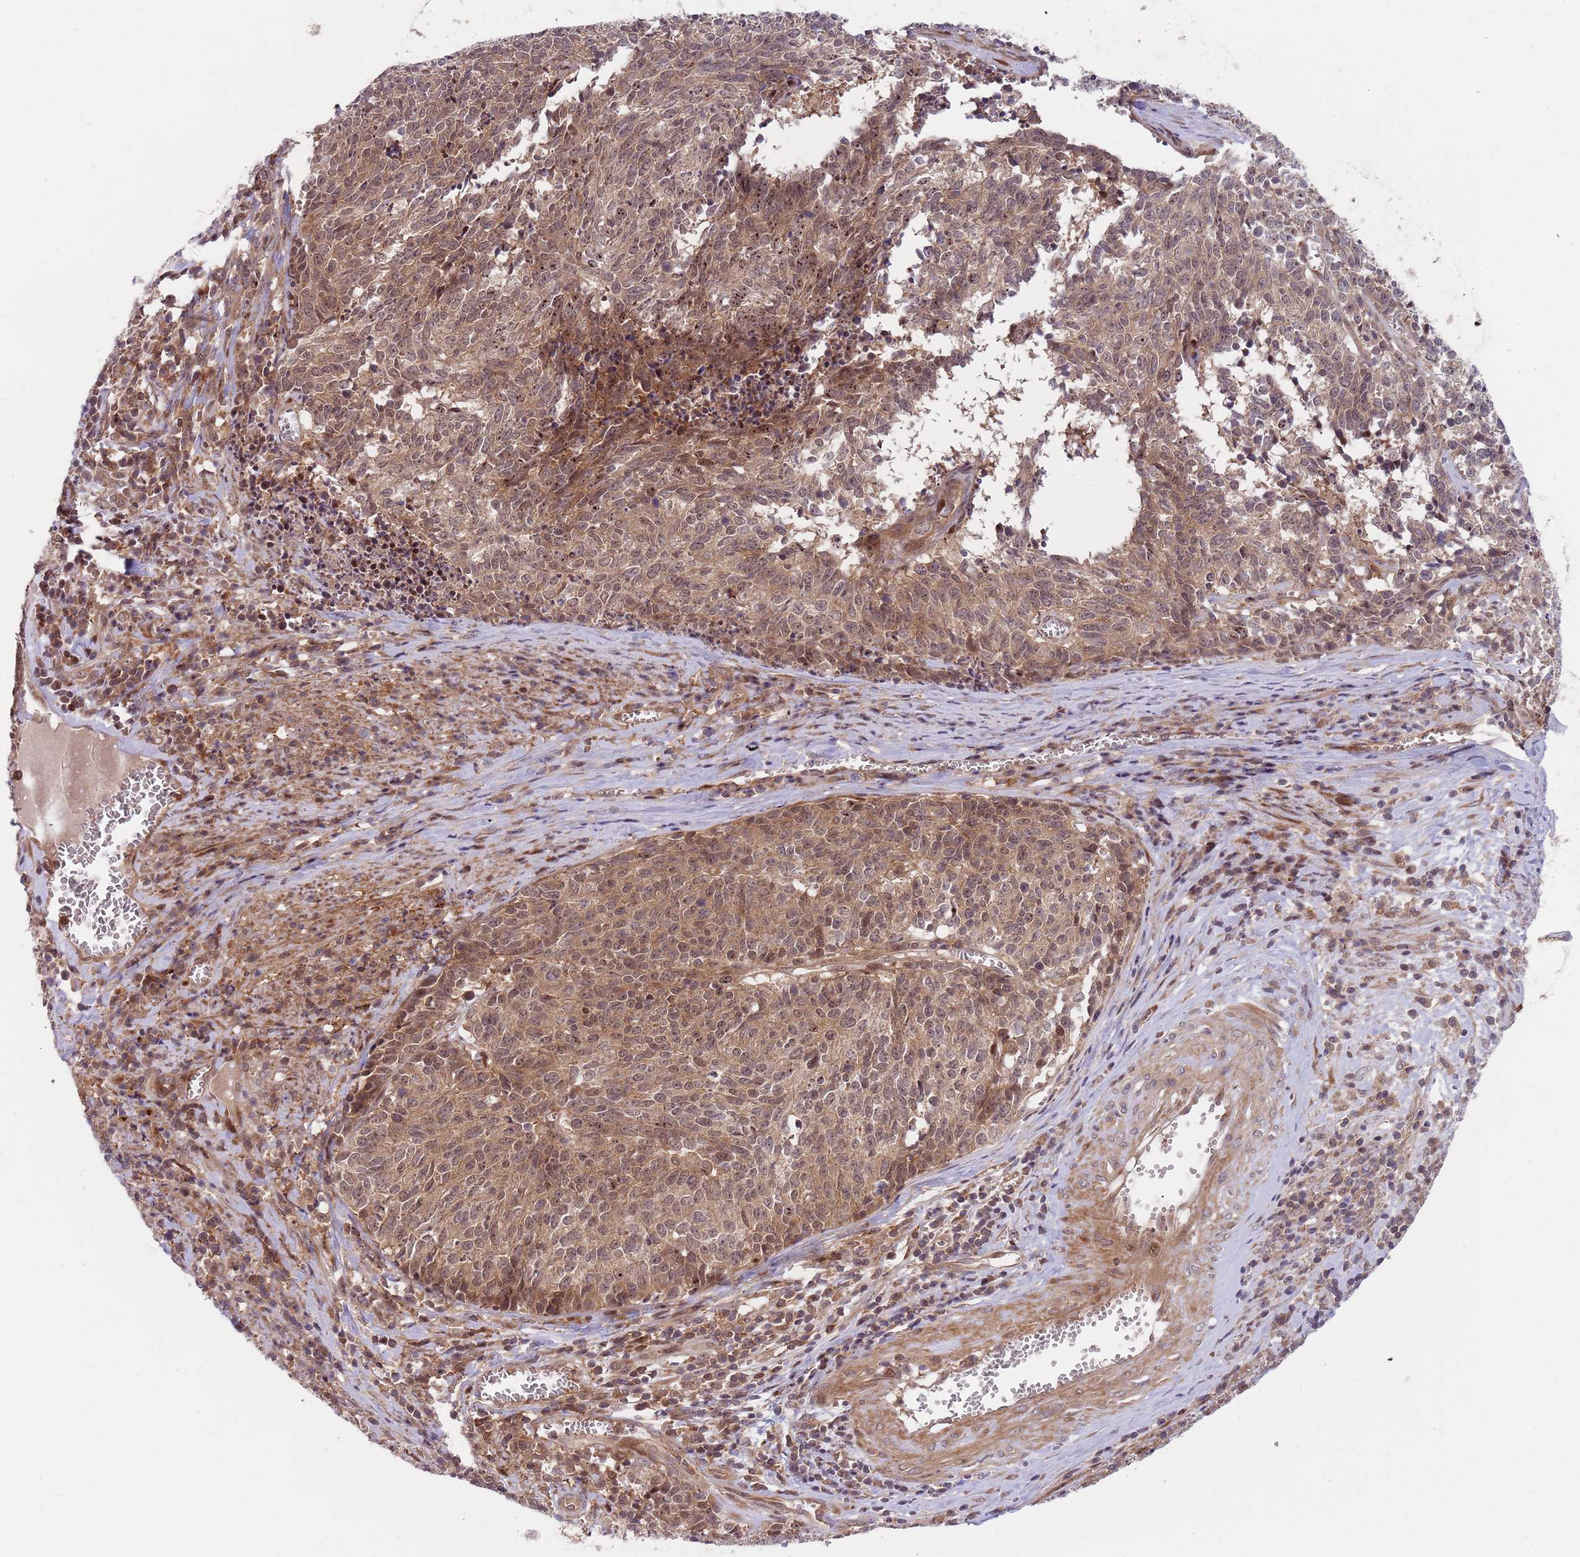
{"staining": {"intensity": "moderate", "quantity": ">75%", "location": "cytoplasmic/membranous,nuclear"}, "tissue": "cervical cancer", "cell_type": "Tumor cells", "image_type": "cancer", "snomed": [{"axis": "morphology", "description": "Squamous cell carcinoma, NOS"}, {"axis": "topography", "description": "Cervix"}], "caption": "High-power microscopy captured an immunohistochemistry (IHC) micrograph of squamous cell carcinoma (cervical), revealing moderate cytoplasmic/membranous and nuclear positivity in approximately >75% of tumor cells. The staining is performed using DAB (3,3'-diaminobenzidine) brown chromogen to label protein expression. The nuclei are counter-stained blue using hematoxylin.", "gene": "GGA1", "patient": {"sex": "female", "age": 29}}